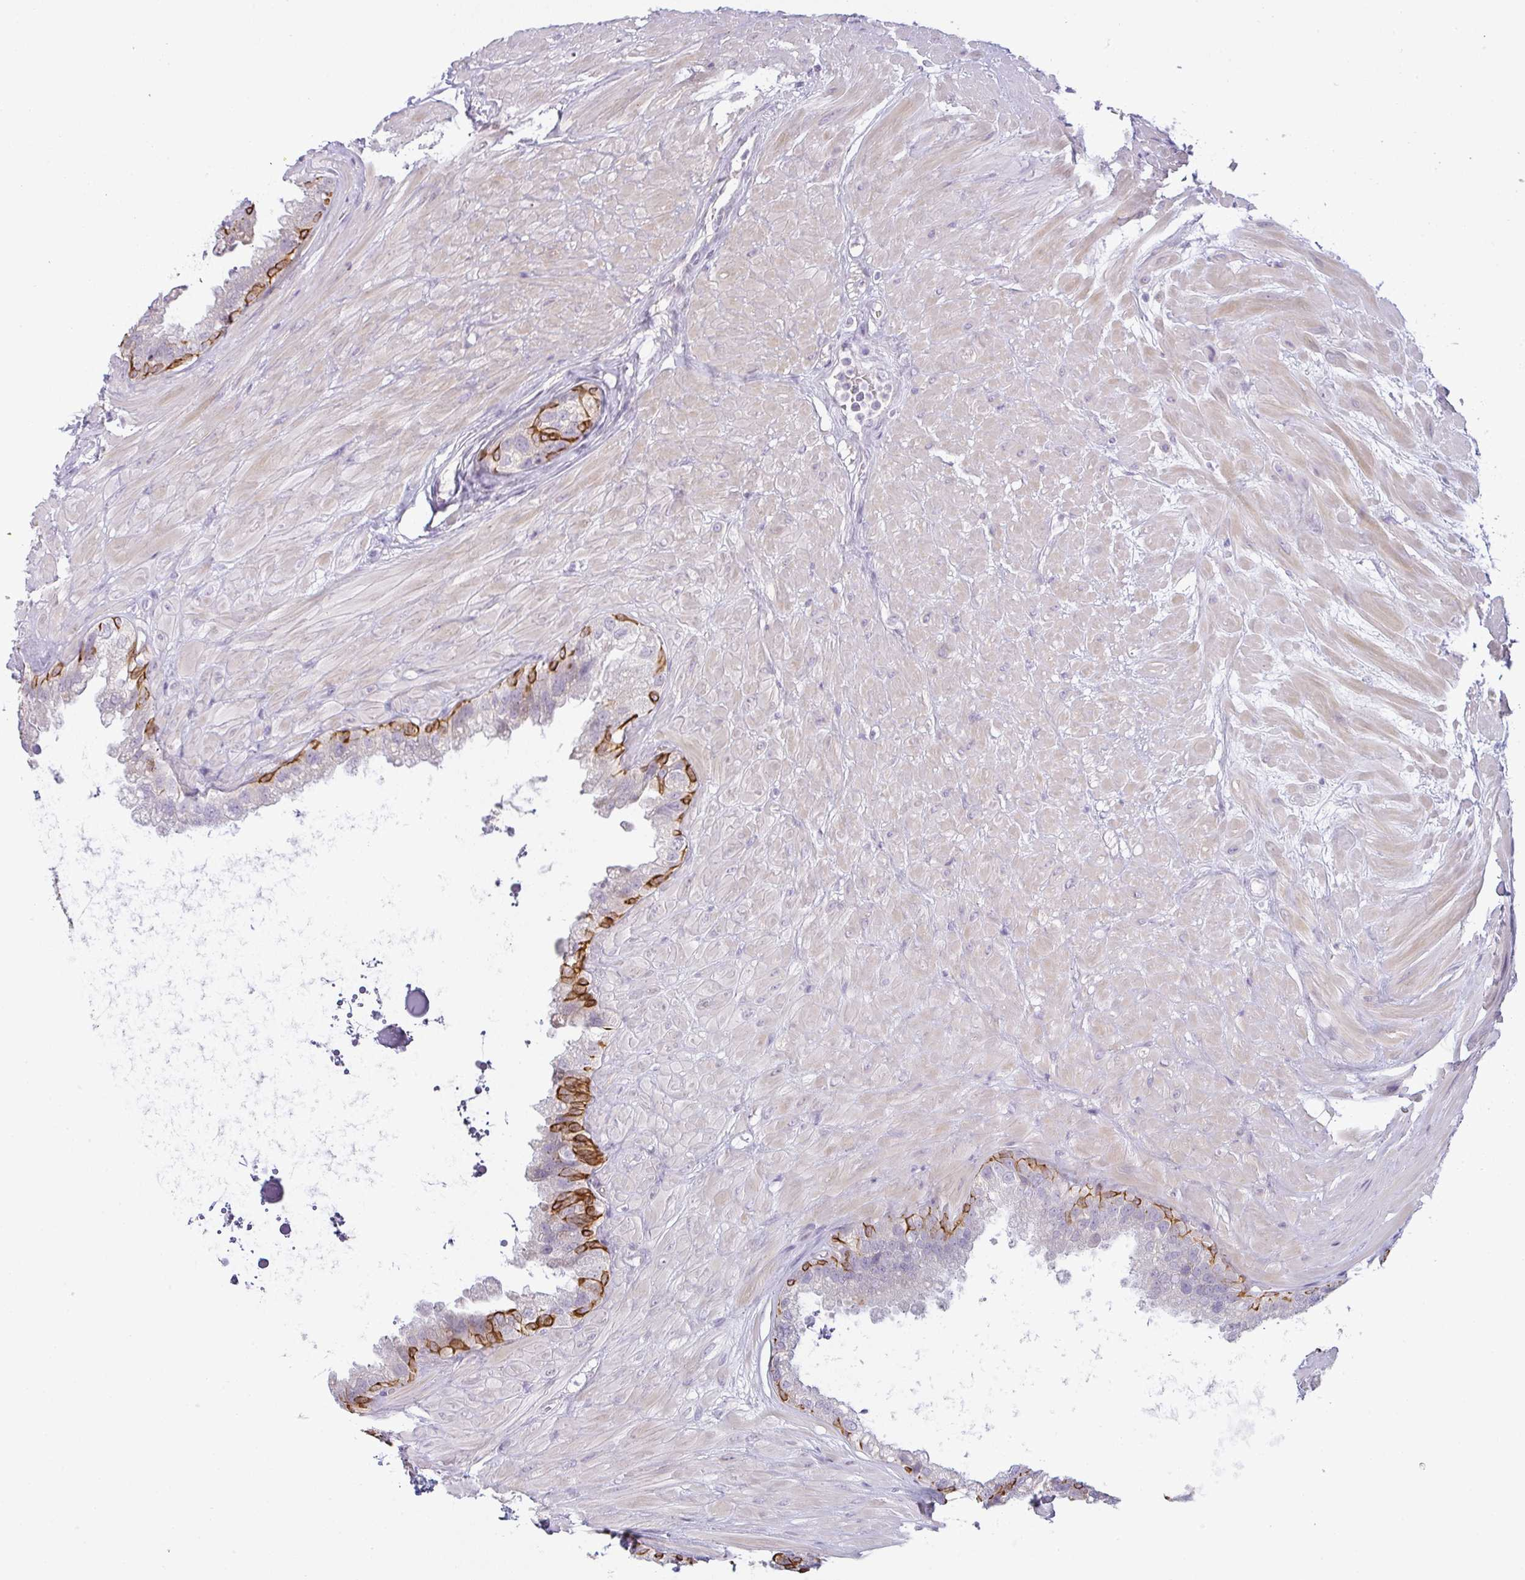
{"staining": {"intensity": "strong", "quantity": "25%-75%", "location": "cytoplasmic/membranous"}, "tissue": "seminal vesicle", "cell_type": "Glandular cells", "image_type": "normal", "snomed": [{"axis": "morphology", "description": "Normal tissue, NOS"}, {"axis": "topography", "description": "Seminal veicle"}, {"axis": "topography", "description": "Peripheral nerve tissue"}], "caption": "The immunohistochemical stain labels strong cytoplasmic/membranous expression in glandular cells of normal seminal vesicle. Using DAB (brown) and hematoxylin (blue) stains, captured at high magnification using brightfield microscopy.", "gene": "SIRPB2", "patient": {"sex": "male", "age": 76}}